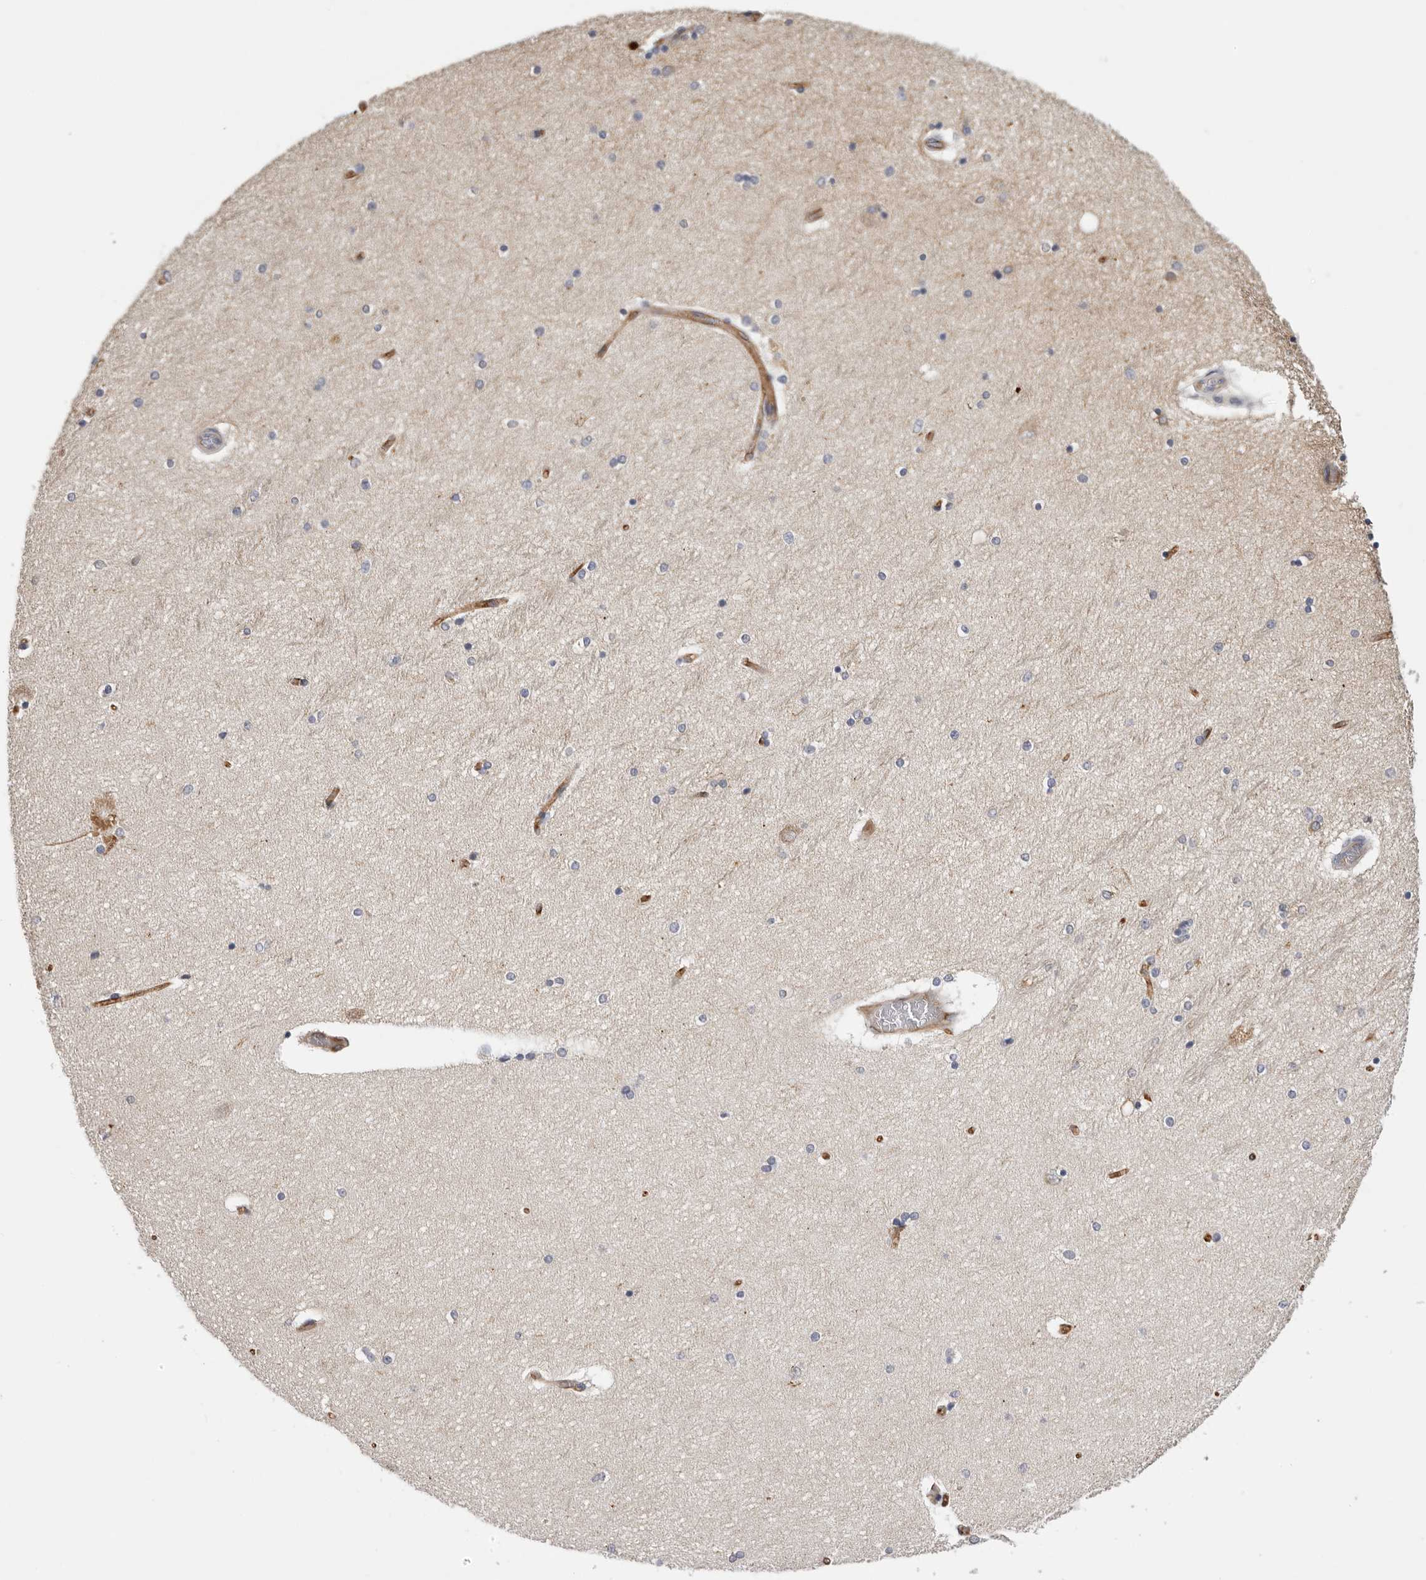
{"staining": {"intensity": "negative", "quantity": "none", "location": "none"}, "tissue": "hippocampus", "cell_type": "Glial cells", "image_type": "normal", "snomed": [{"axis": "morphology", "description": "Normal tissue, NOS"}, {"axis": "topography", "description": "Hippocampus"}], "caption": "IHC photomicrograph of unremarkable hippocampus: human hippocampus stained with DAB (3,3'-diaminobenzidine) exhibits no significant protein expression in glial cells.", "gene": "TFRC", "patient": {"sex": "female", "age": 54}}